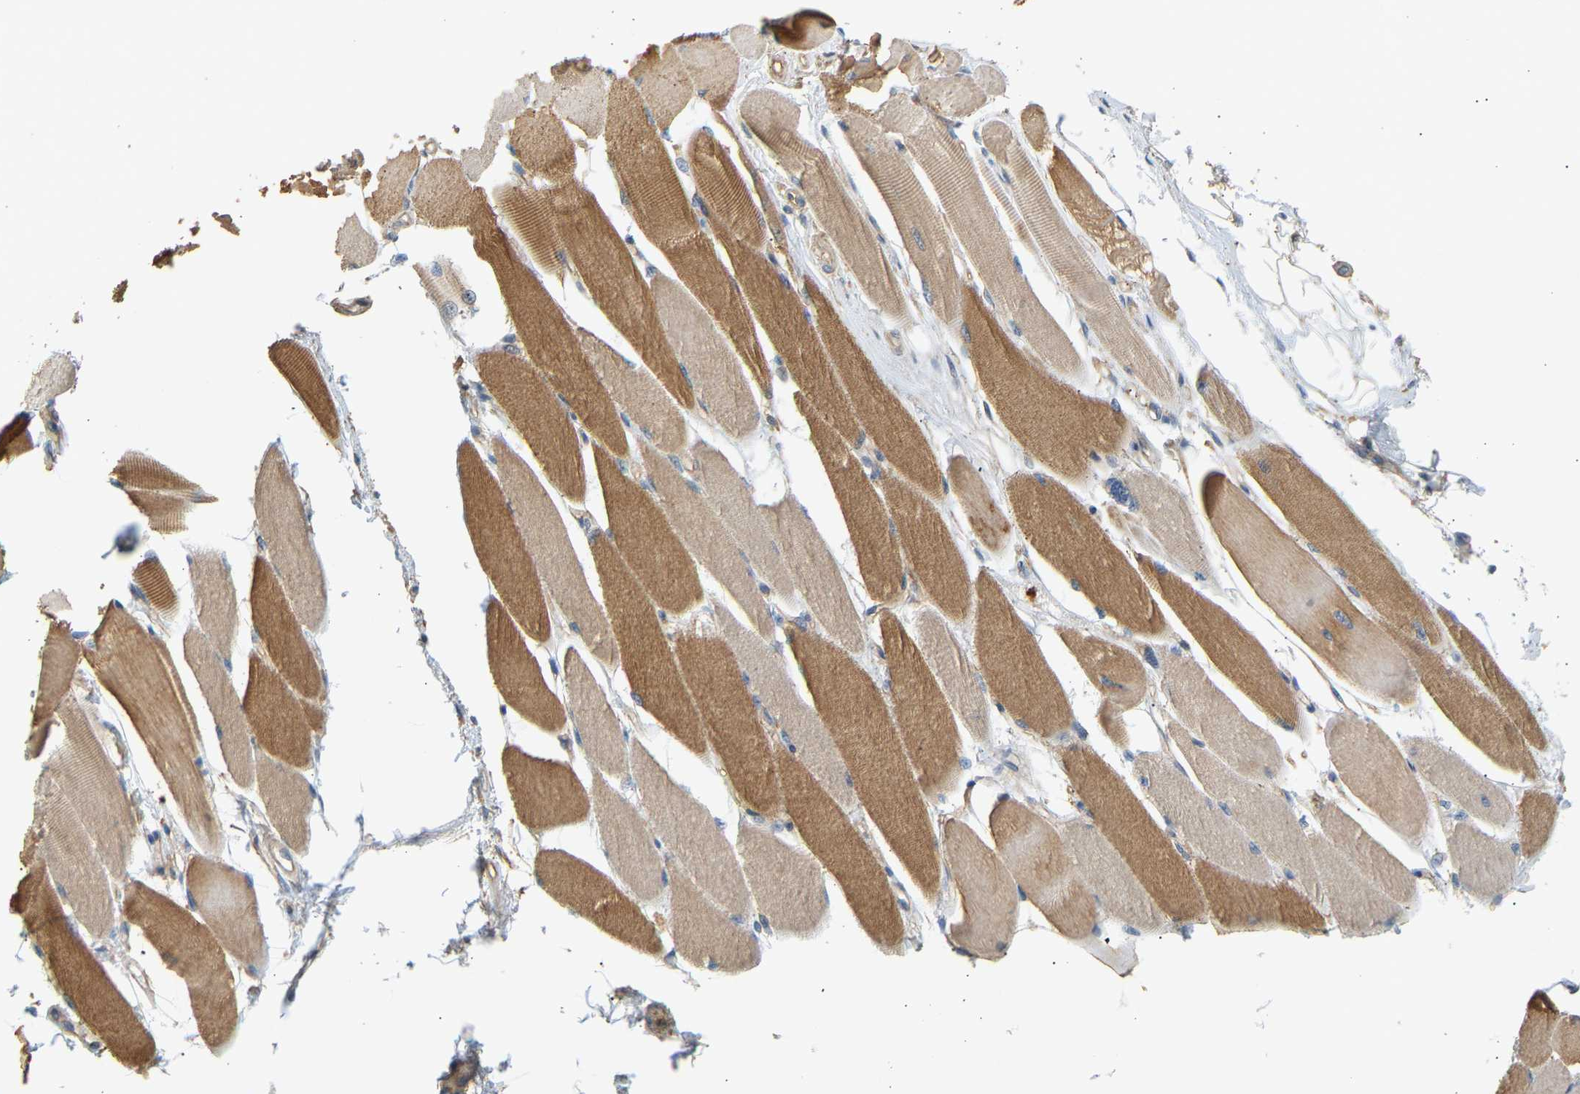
{"staining": {"intensity": "strong", "quantity": "25%-75%", "location": "cytoplasmic/membranous"}, "tissue": "skeletal muscle", "cell_type": "Myocytes", "image_type": "normal", "snomed": [{"axis": "morphology", "description": "Normal tissue, NOS"}, {"axis": "topography", "description": "Skeletal muscle"}, {"axis": "topography", "description": "Peripheral nerve tissue"}], "caption": "A high amount of strong cytoplasmic/membranous positivity is appreciated in approximately 25%-75% of myocytes in benign skeletal muscle.", "gene": "RGL1", "patient": {"sex": "female", "age": 84}}